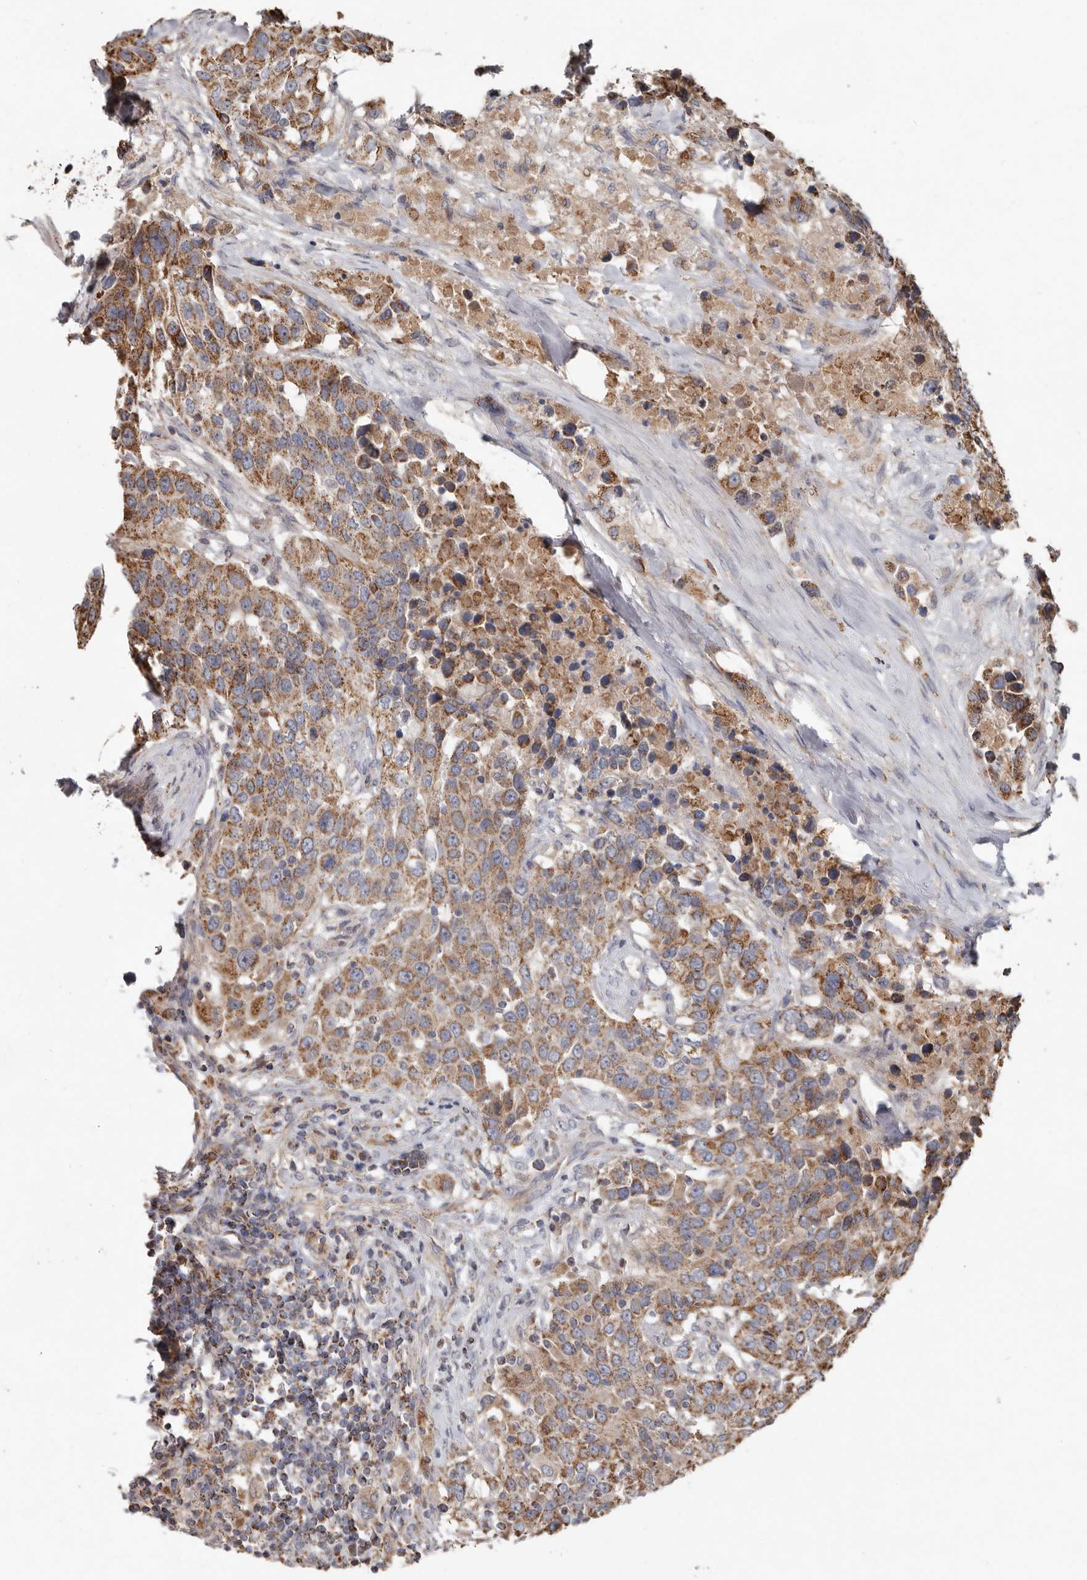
{"staining": {"intensity": "moderate", "quantity": ">75%", "location": "cytoplasmic/membranous"}, "tissue": "urothelial cancer", "cell_type": "Tumor cells", "image_type": "cancer", "snomed": [{"axis": "morphology", "description": "Urothelial carcinoma, High grade"}, {"axis": "topography", "description": "Urinary bladder"}], "caption": "Urothelial cancer stained with DAB (3,3'-diaminobenzidine) immunohistochemistry demonstrates medium levels of moderate cytoplasmic/membranous positivity in approximately >75% of tumor cells. (Stains: DAB (3,3'-diaminobenzidine) in brown, nuclei in blue, Microscopy: brightfield microscopy at high magnification).", "gene": "KIF26B", "patient": {"sex": "female", "age": 80}}